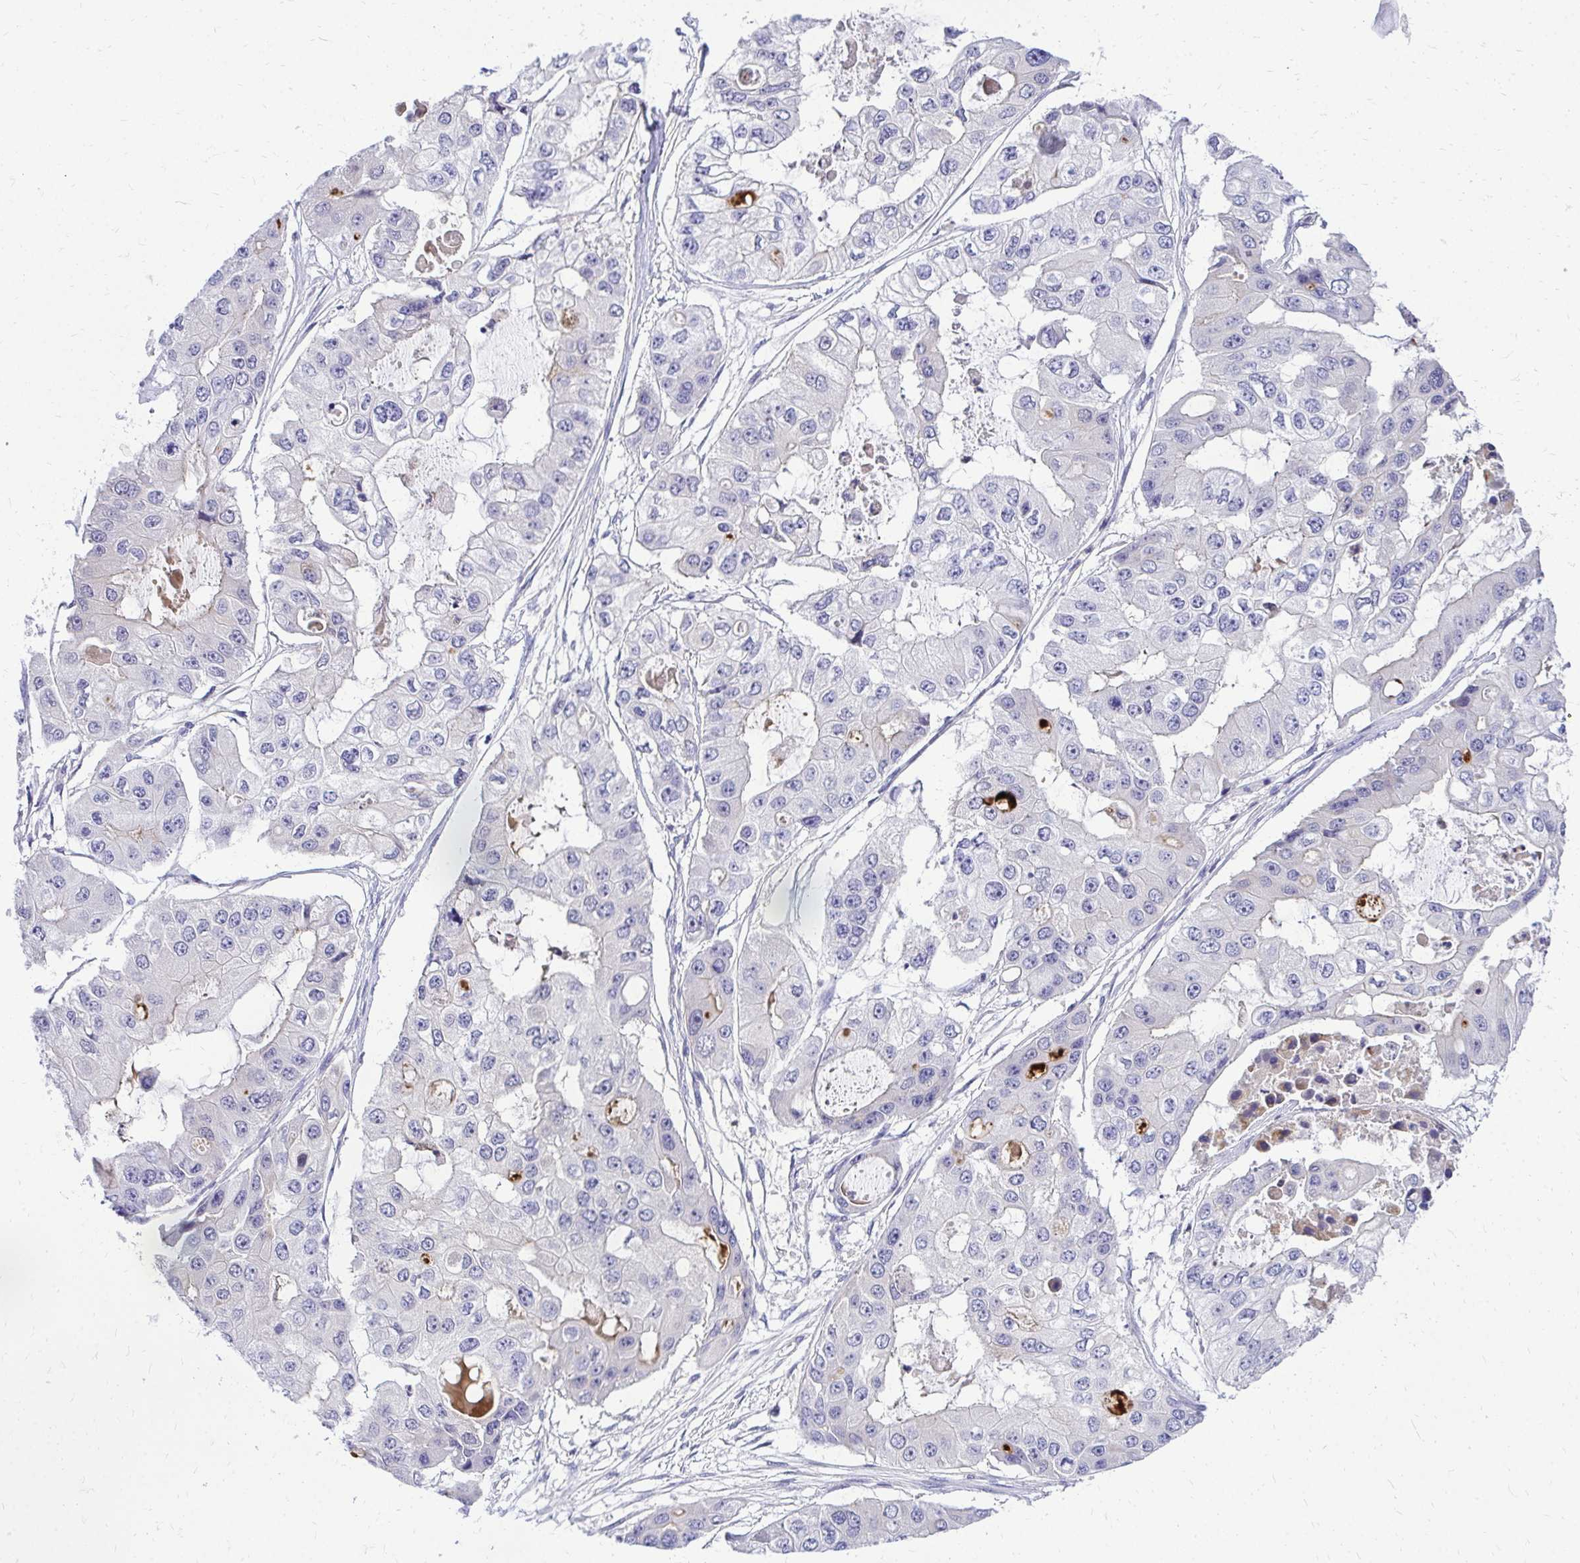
{"staining": {"intensity": "negative", "quantity": "none", "location": "none"}, "tissue": "ovarian cancer", "cell_type": "Tumor cells", "image_type": "cancer", "snomed": [{"axis": "morphology", "description": "Cystadenocarcinoma, serous, NOS"}, {"axis": "topography", "description": "Ovary"}], "caption": "IHC of ovarian cancer shows no expression in tumor cells.", "gene": "ZSWIM9", "patient": {"sex": "female", "age": 56}}